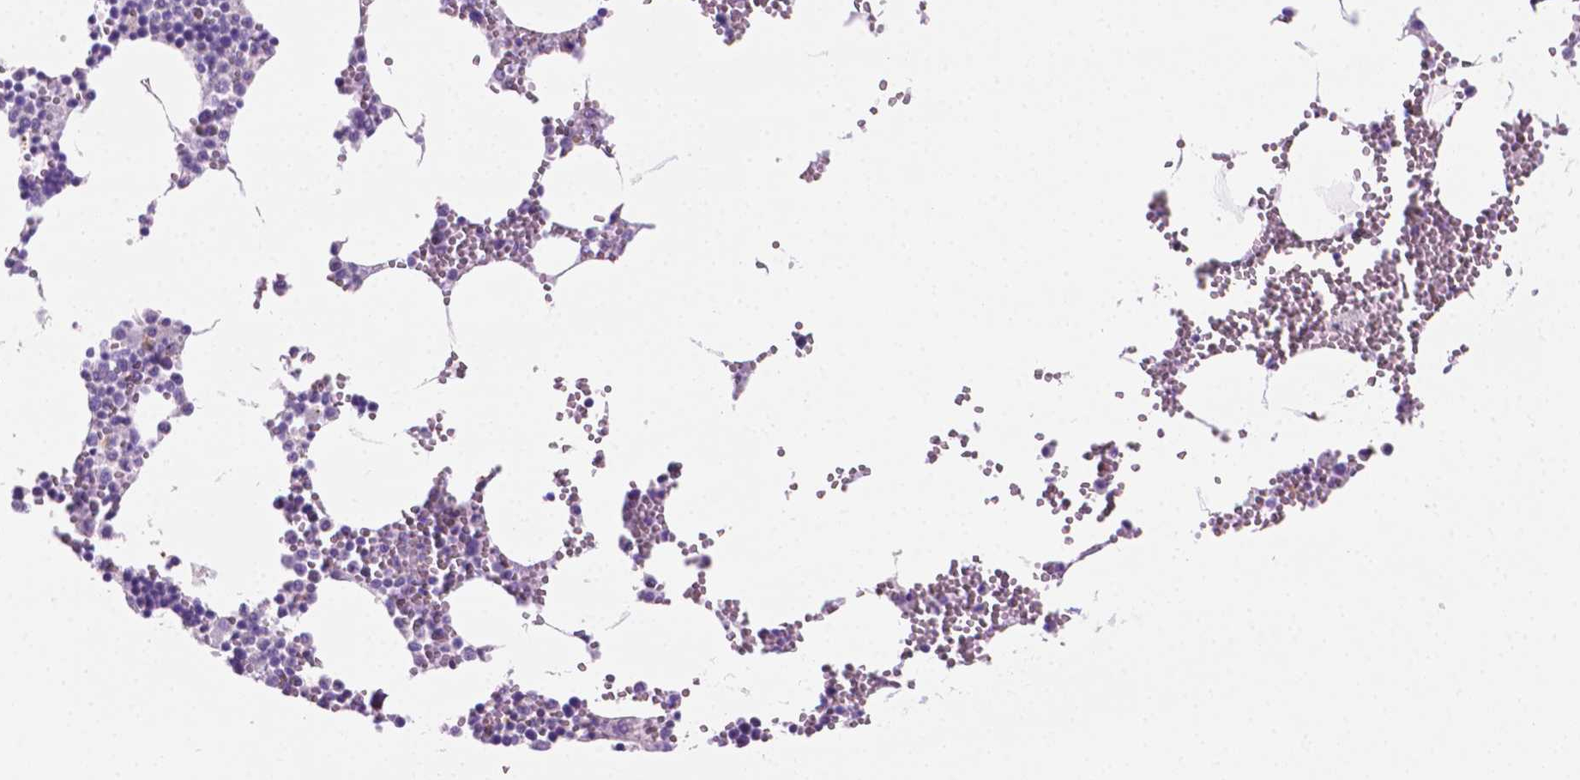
{"staining": {"intensity": "negative", "quantity": "none", "location": "none"}, "tissue": "bone marrow", "cell_type": "Hematopoietic cells", "image_type": "normal", "snomed": [{"axis": "morphology", "description": "Normal tissue, NOS"}, {"axis": "topography", "description": "Bone marrow"}], "caption": "Immunohistochemistry (IHC) photomicrograph of normal bone marrow stained for a protein (brown), which shows no positivity in hematopoietic cells.", "gene": "EPPK1", "patient": {"sex": "male", "age": 54}}